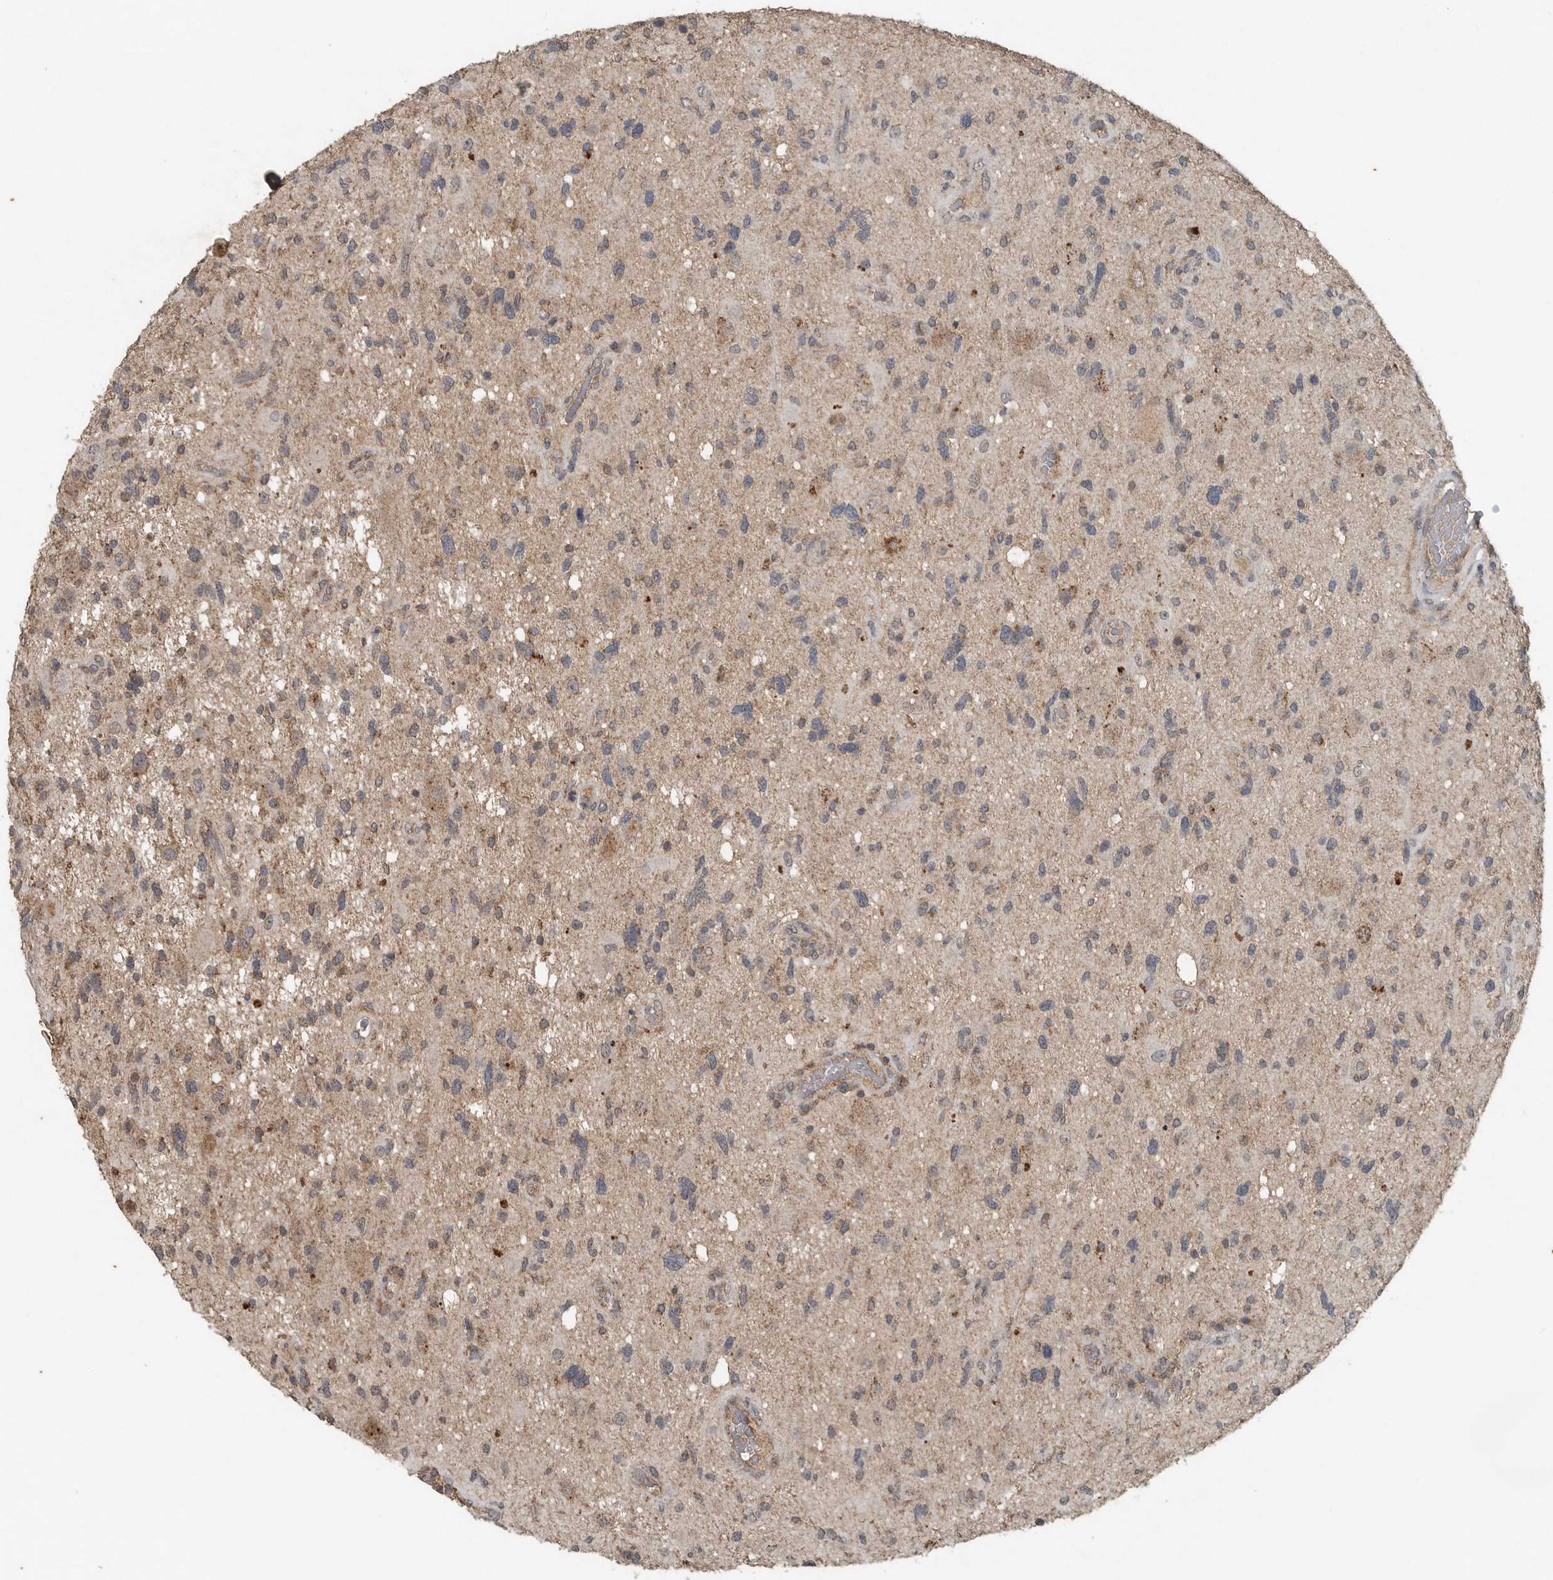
{"staining": {"intensity": "weak", "quantity": "25%-75%", "location": "cytoplasmic/membranous"}, "tissue": "glioma", "cell_type": "Tumor cells", "image_type": "cancer", "snomed": [{"axis": "morphology", "description": "Glioma, malignant, High grade"}, {"axis": "topography", "description": "Brain"}], "caption": "Malignant glioma (high-grade) stained for a protein (brown) displays weak cytoplasmic/membranous positive positivity in about 25%-75% of tumor cells.", "gene": "IL6ST", "patient": {"sex": "male", "age": 33}}